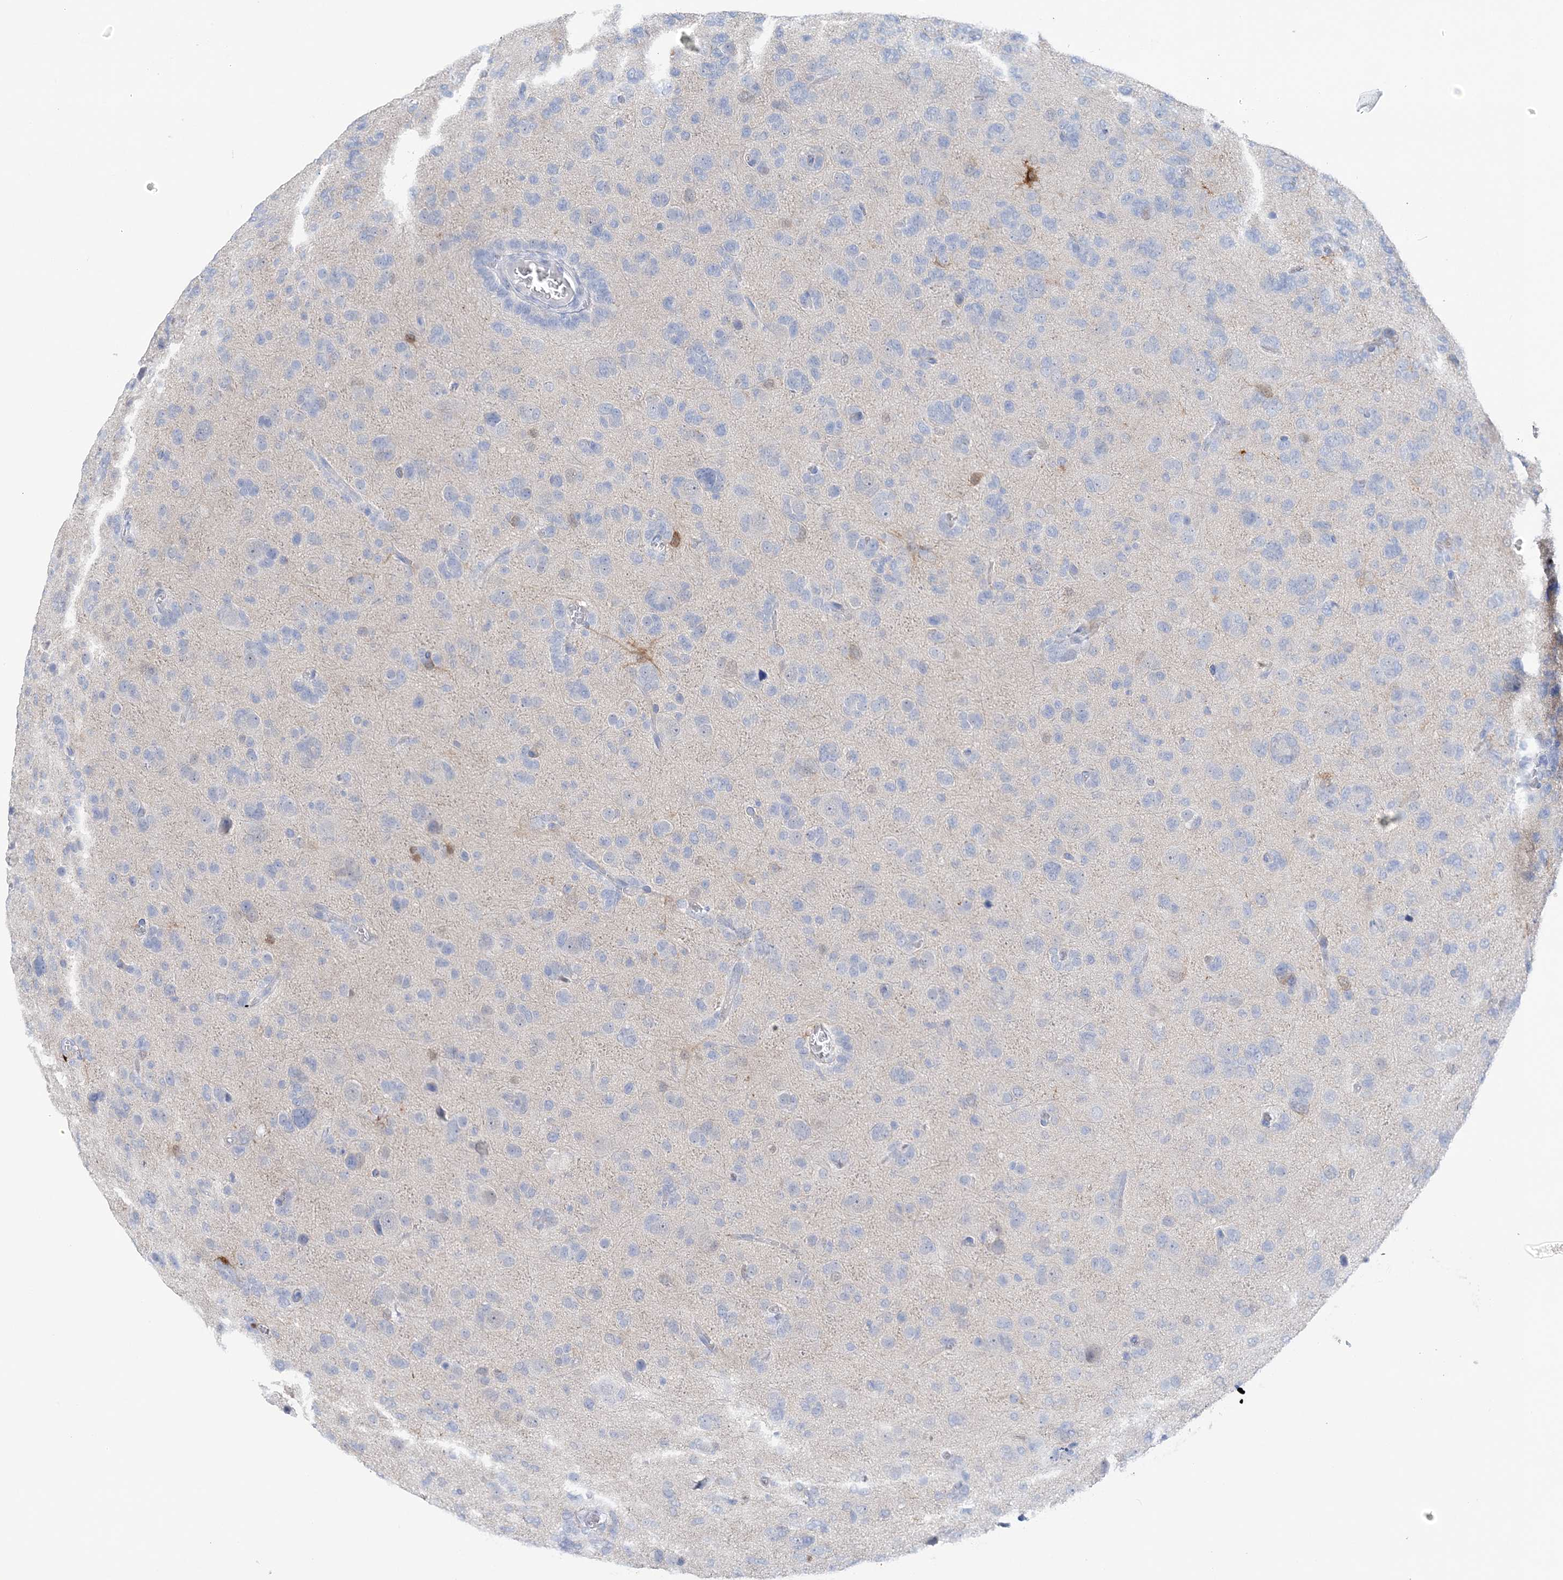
{"staining": {"intensity": "negative", "quantity": "none", "location": "none"}, "tissue": "glioma", "cell_type": "Tumor cells", "image_type": "cancer", "snomed": [{"axis": "morphology", "description": "Glioma, malignant, High grade"}, {"axis": "topography", "description": "Brain"}], "caption": "Immunohistochemistry (IHC) histopathology image of malignant high-grade glioma stained for a protein (brown), which exhibits no positivity in tumor cells. (Stains: DAB (3,3'-diaminobenzidine) immunohistochemistry (IHC) with hematoxylin counter stain, Microscopy: brightfield microscopy at high magnification).", "gene": "HMGCS1", "patient": {"sex": "female", "age": 59}}